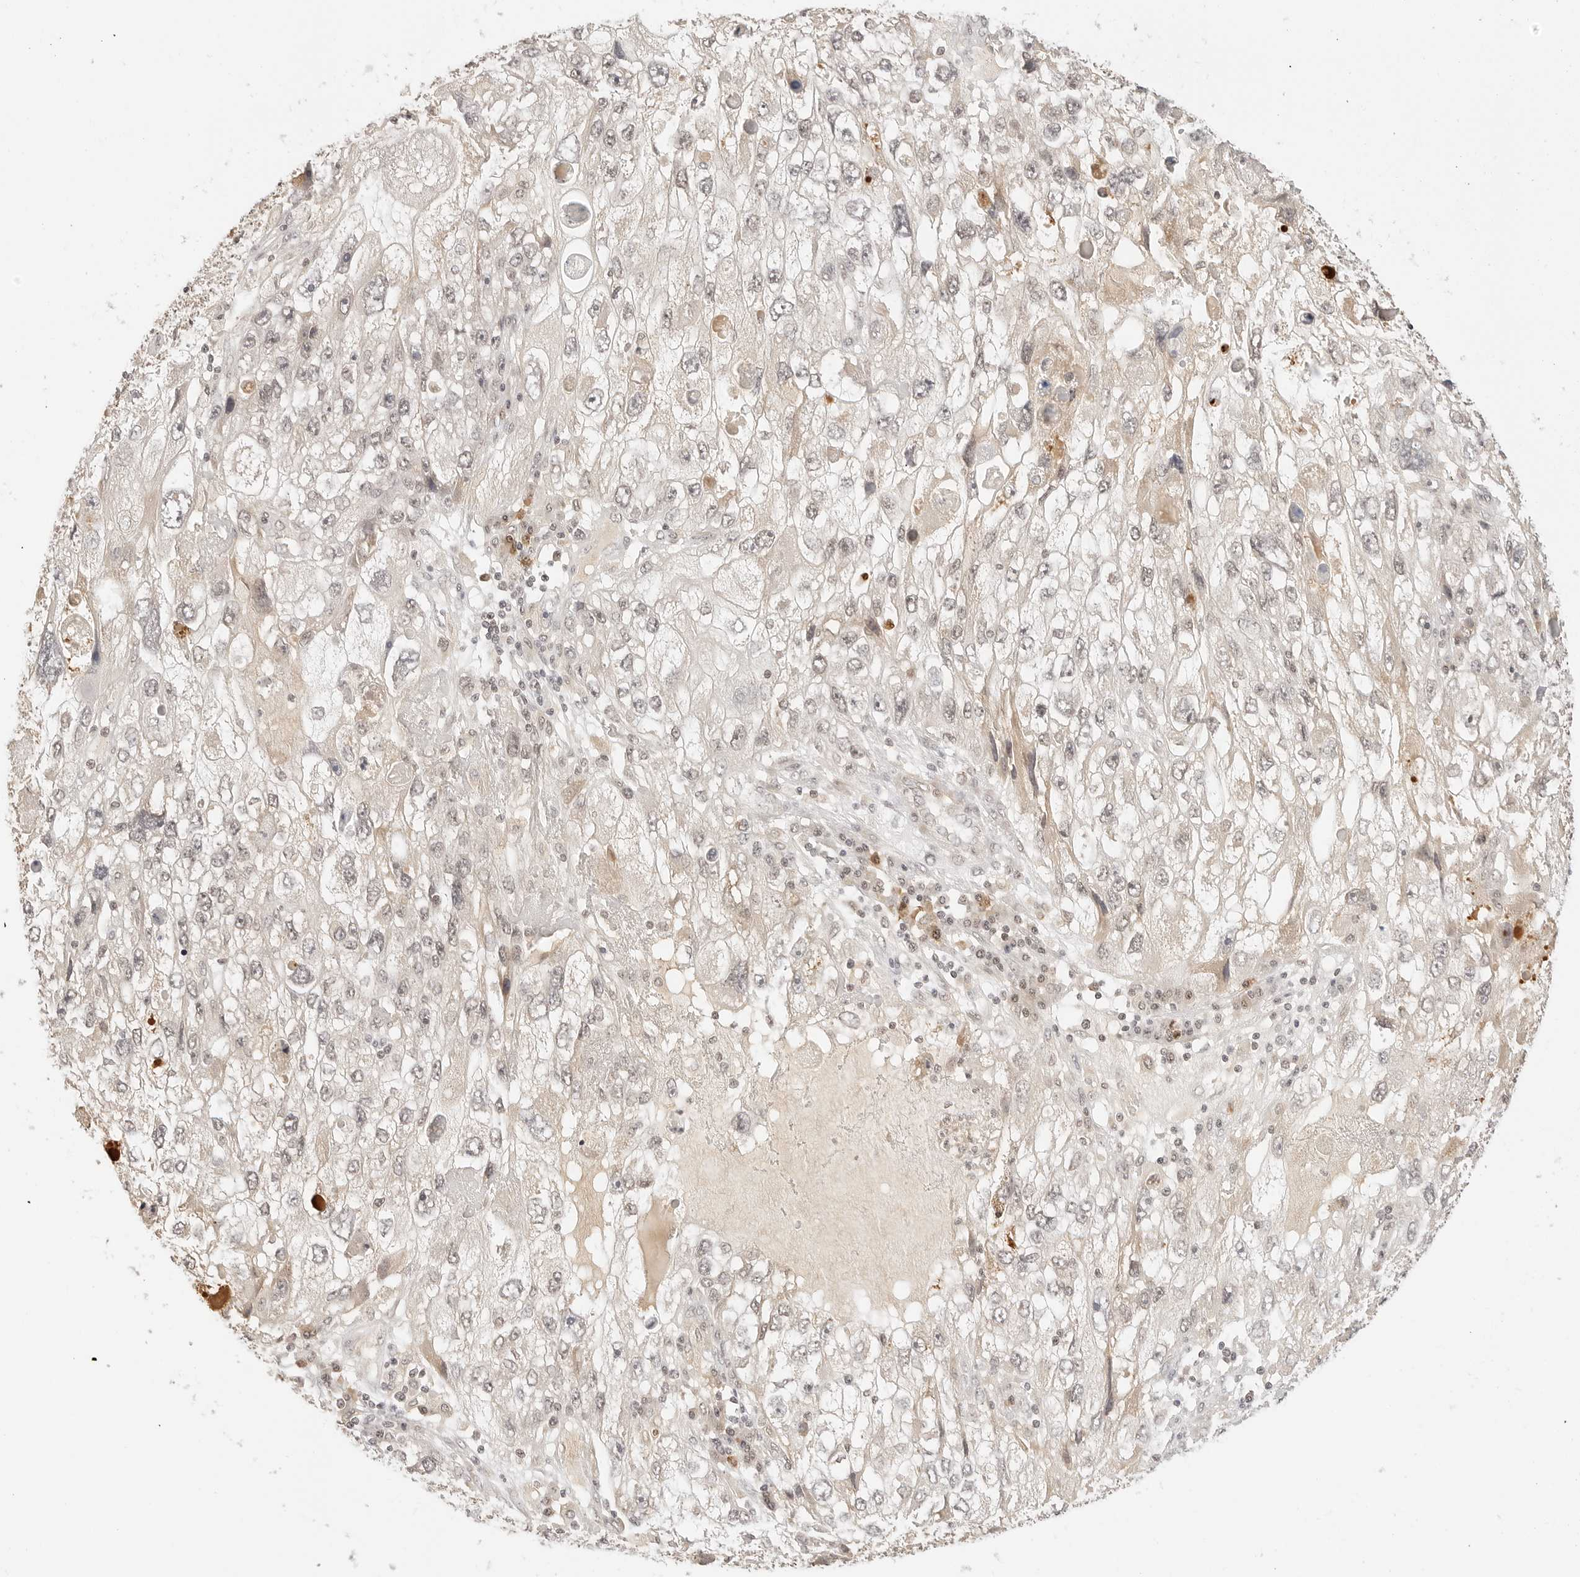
{"staining": {"intensity": "negative", "quantity": "none", "location": "none"}, "tissue": "endometrial cancer", "cell_type": "Tumor cells", "image_type": "cancer", "snomed": [{"axis": "morphology", "description": "Adenocarcinoma, NOS"}, {"axis": "topography", "description": "Endometrium"}], "caption": "This histopathology image is of endometrial cancer (adenocarcinoma) stained with immunohistochemistry (IHC) to label a protein in brown with the nuclei are counter-stained blue. There is no staining in tumor cells.", "gene": "SEPTIN4", "patient": {"sex": "female", "age": 49}}